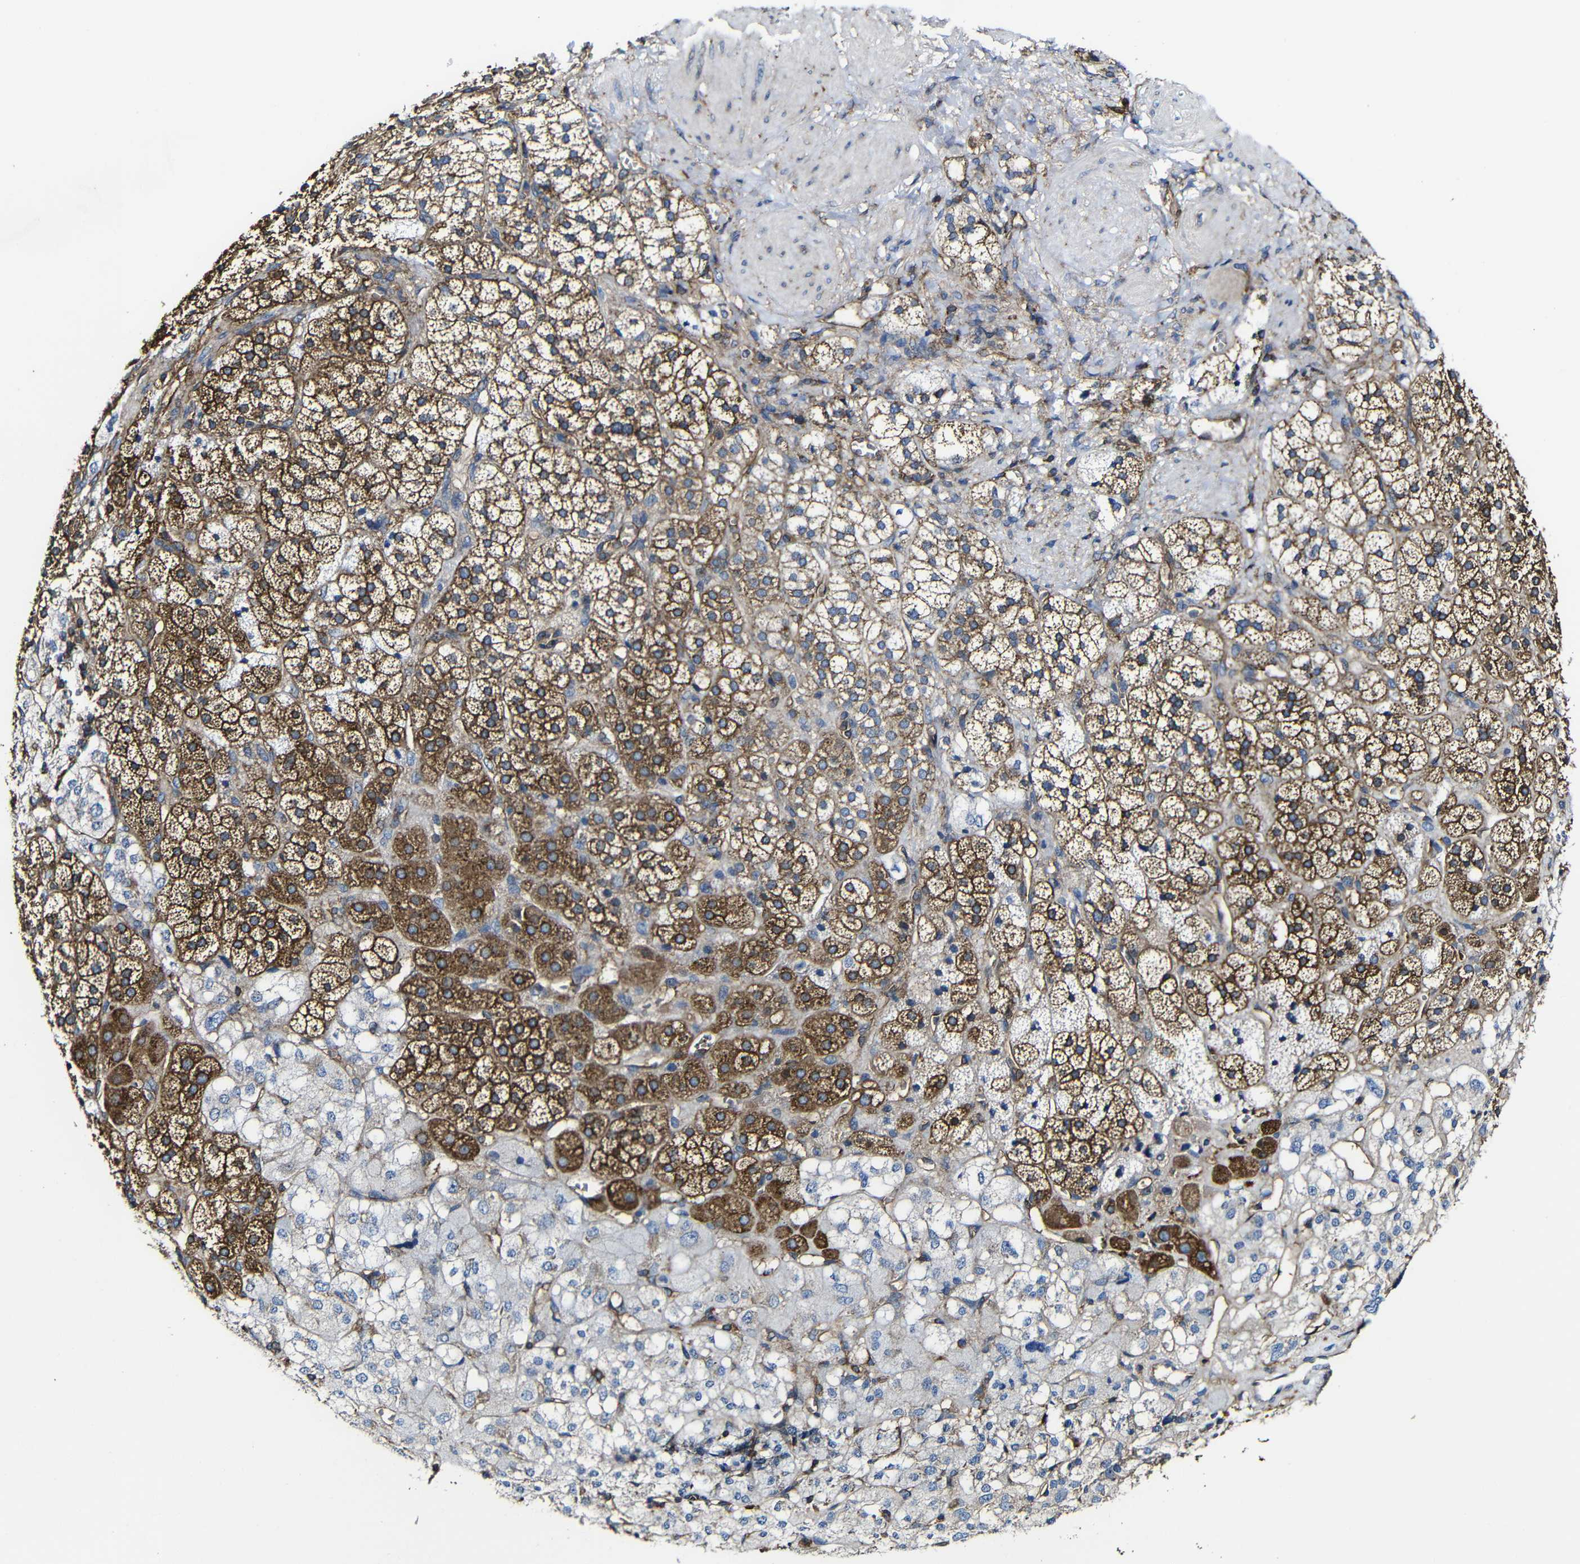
{"staining": {"intensity": "moderate", "quantity": ">75%", "location": "cytoplasmic/membranous"}, "tissue": "adrenal gland", "cell_type": "Glandular cells", "image_type": "normal", "snomed": [{"axis": "morphology", "description": "Normal tissue, NOS"}, {"axis": "topography", "description": "Adrenal gland"}], "caption": "This histopathology image shows immunohistochemistry (IHC) staining of unremarkable human adrenal gland, with medium moderate cytoplasmic/membranous positivity in about >75% of glandular cells.", "gene": "MSN", "patient": {"sex": "male", "age": 56}}